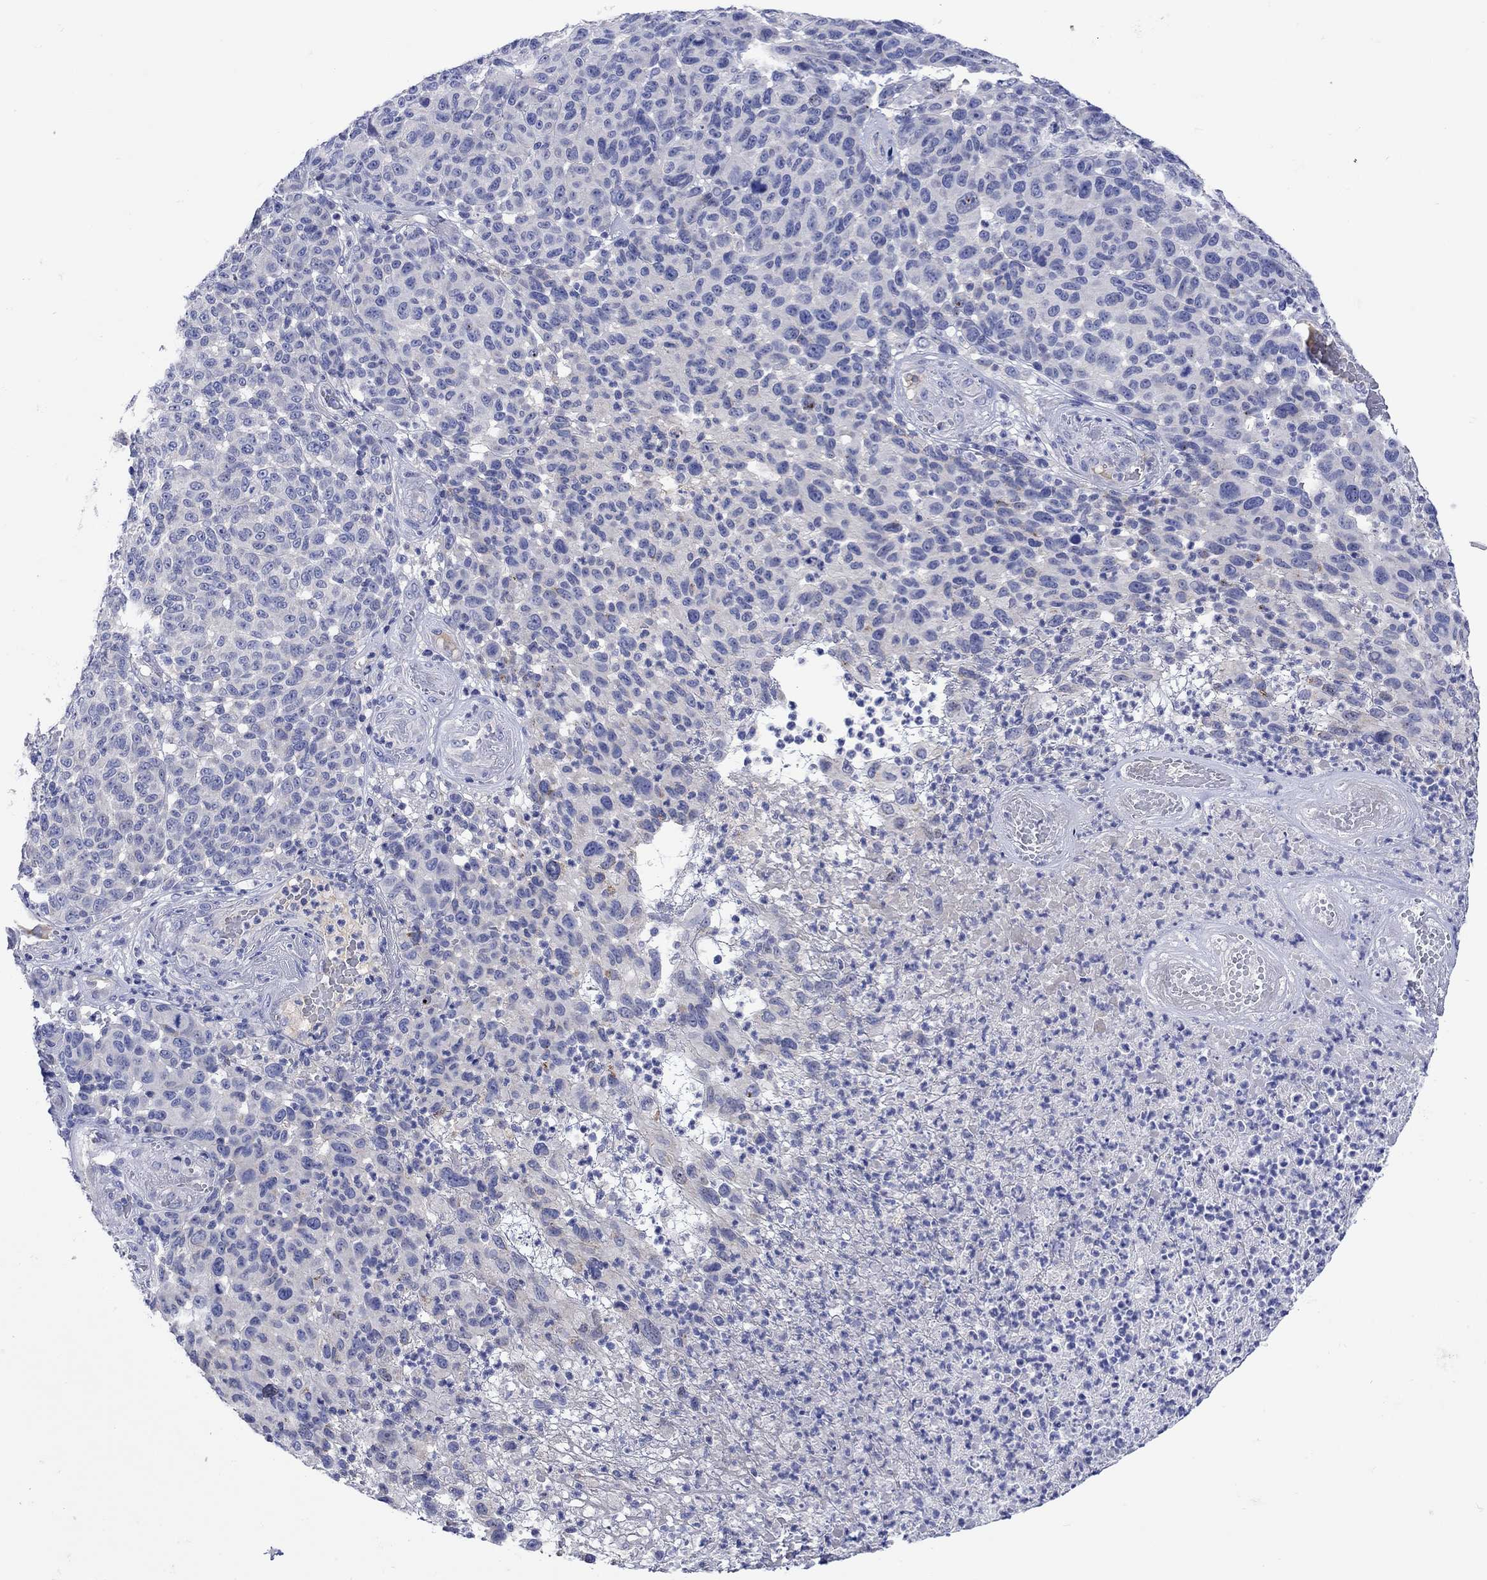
{"staining": {"intensity": "negative", "quantity": "none", "location": "none"}, "tissue": "melanoma", "cell_type": "Tumor cells", "image_type": "cancer", "snomed": [{"axis": "morphology", "description": "Malignant melanoma, NOS"}, {"axis": "topography", "description": "Skin"}], "caption": "Immunohistochemistry (IHC) micrograph of human malignant melanoma stained for a protein (brown), which exhibits no expression in tumor cells.", "gene": "MSI1", "patient": {"sex": "male", "age": 59}}